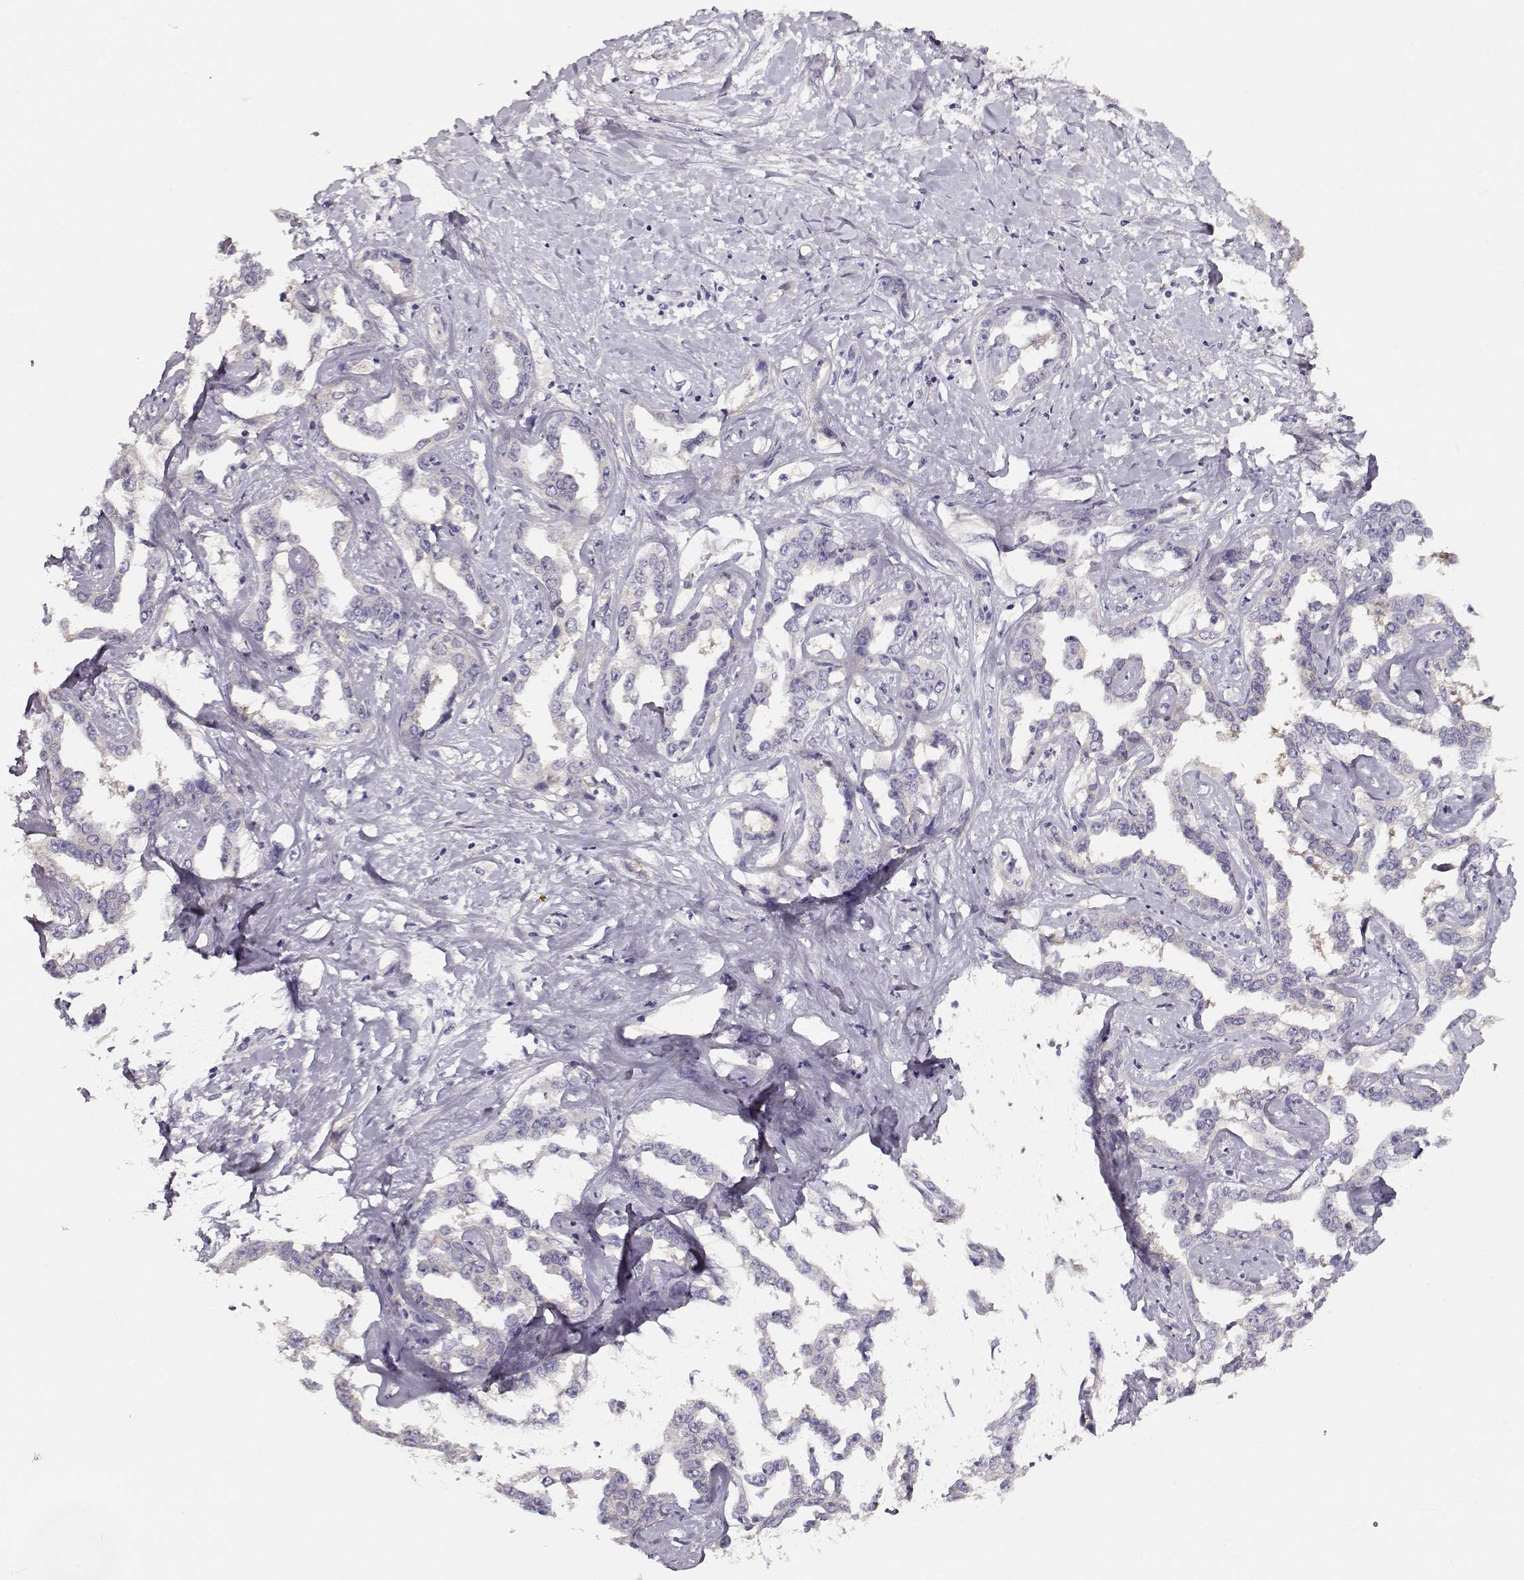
{"staining": {"intensity": "negative", "quantity": "none", "location": "none"}, "tissue": "liver cancer", "cell_type": "Tumor cells", "image_type": "cancer", "snomed": [{"axis": "morphology", "description": "Cholangiocarcinoma"}, {"axis": "topography", "description": "Liver"}], "caption": "Immunohistochemistry (IHC) histopathology image of neoplastic tissue: human liver cancer (cholangiocarcinoma) stained with DAB demonstrates no significant protein staining in tumor cells.", "gene": "NDRG4", "patient": {"sex": "male", "age": 59}}